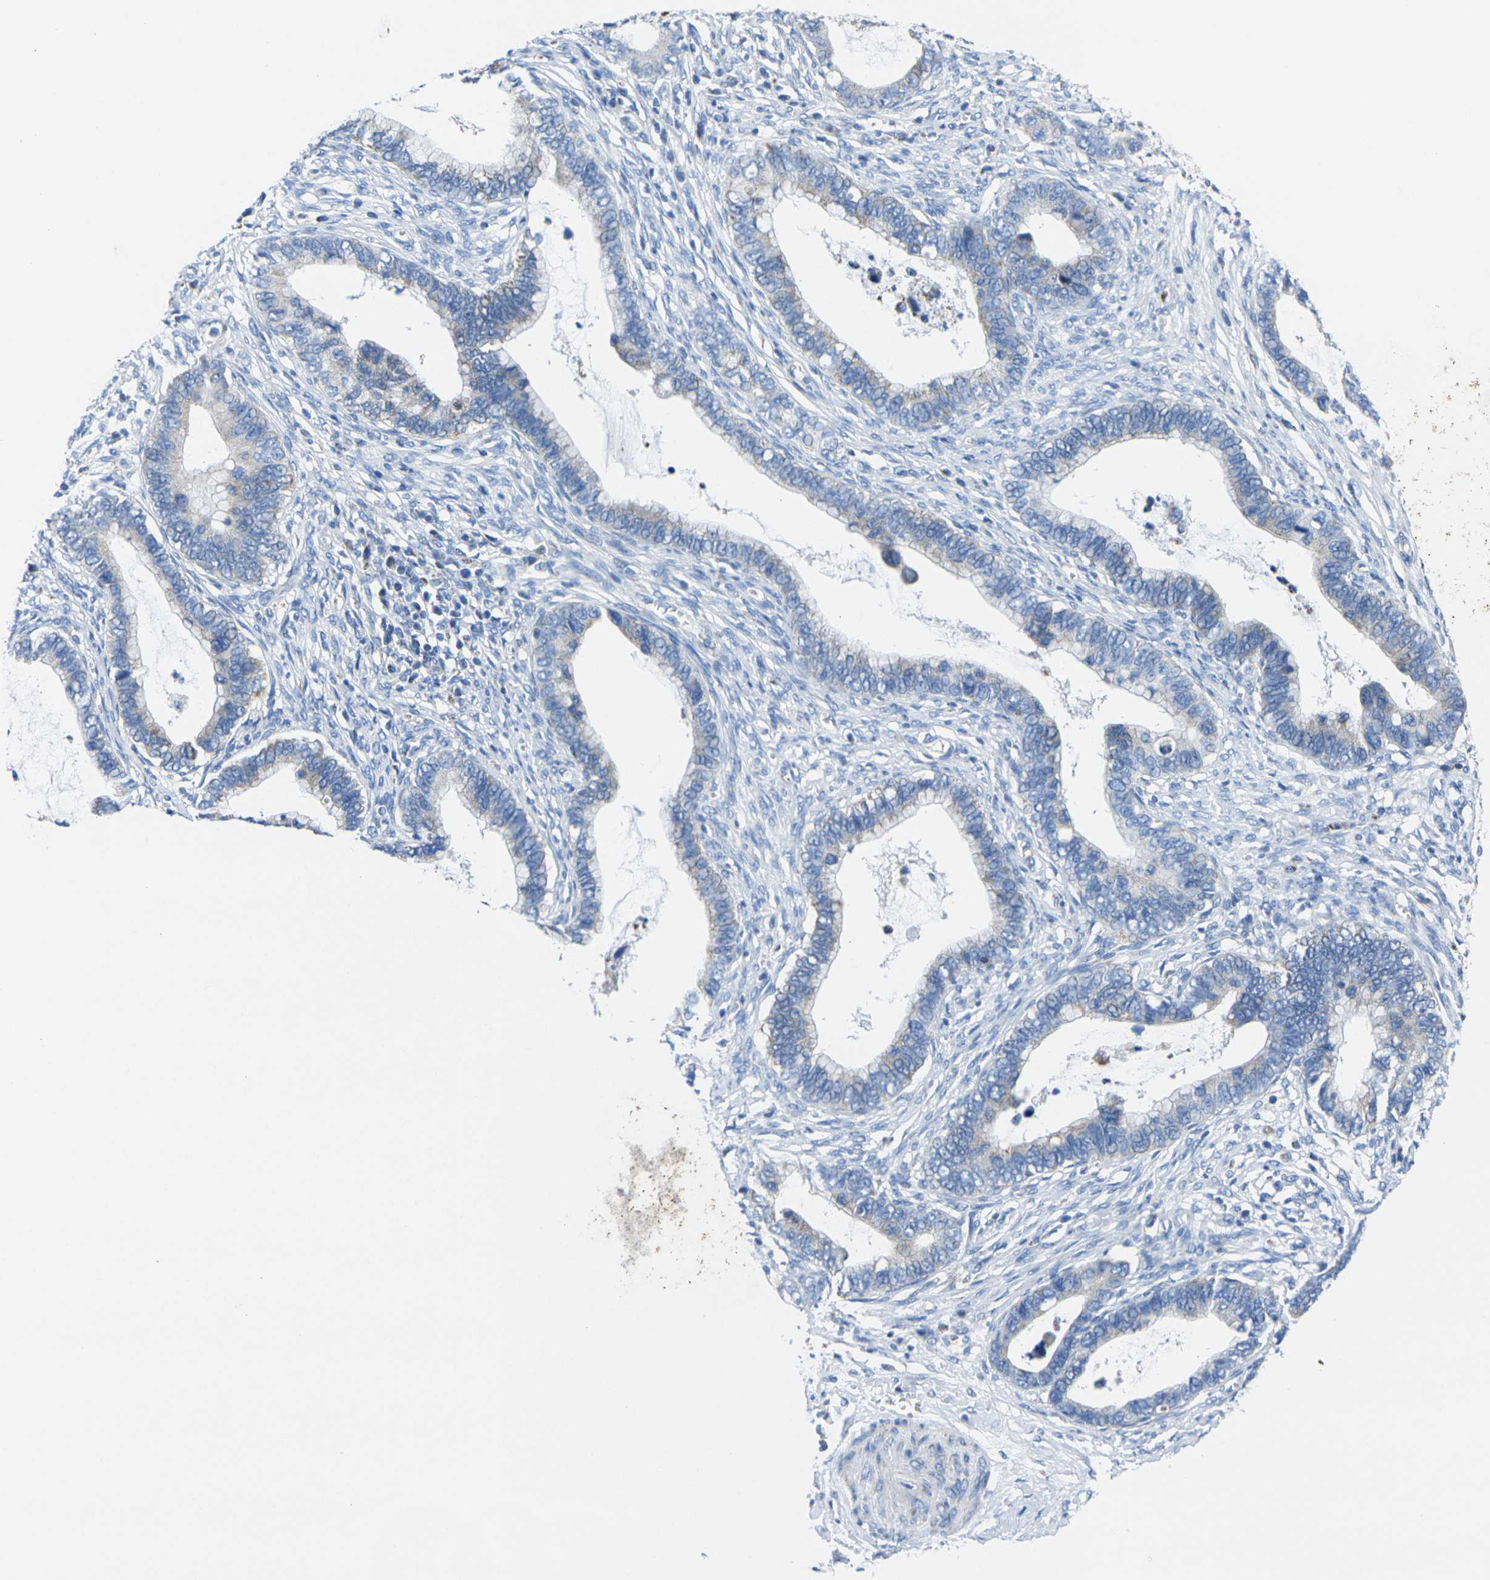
{"staining": {"intensity": "negative", "quantity": "none", "location": "none"}, "tissue": "cervical cancer", "cell_type": "Tumor cells", "image_type": "cancer", "snomed": [{"axis": "morphology", "description": "Adenocarcinoma, NOS"}, {"axis": "topography", "description": "Cervix"}], "caption": "IHC of human adenocarcinoma (cervical) reveals no positivity in tumor cells.", "gene": "TMEM204", "patient": {"sex": "female", "age": 44}}